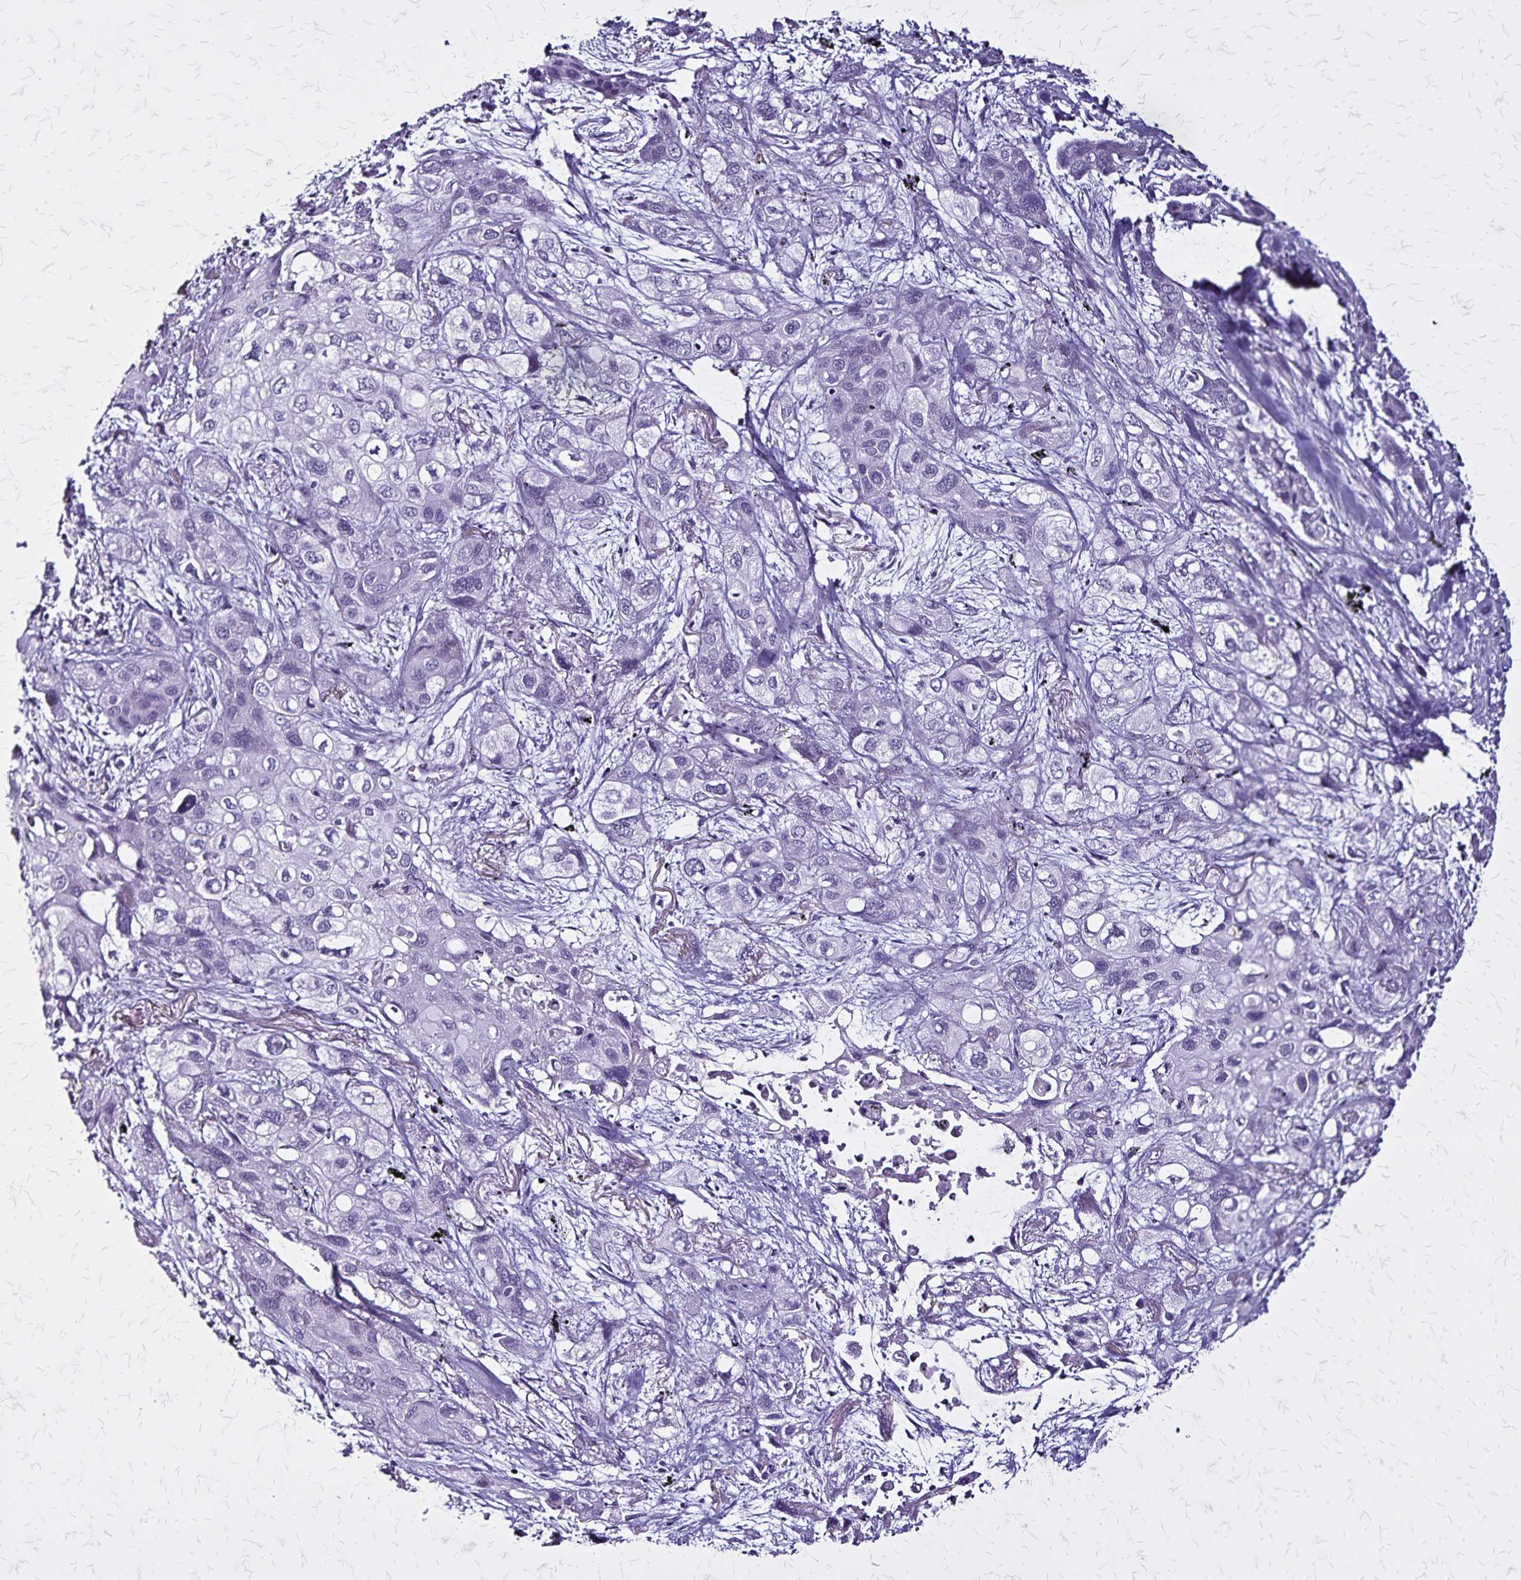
{"staining": {"intensity": "negative", "quantity": "none", "location": "none"}, "tissue": "lung cancer", "cell_type": "Tumor cells", "image_type": "cancer", "snomed": [{"axis": "morphology", "description": "Squamous cell carcinoma, NOS"}, {"axis": "morphology", "description": "Squamous cell carcinoma, metastatic, NOS"}, {"axis": "topography", "description": "Lung"}], "caption": "Immunohistochemical staining of human lung cancer (metastatic squamous cell carcinoma) exhibits no significant expression in tumor cells.", "gene": "KRT2", "patient": {"sex": "male", "age": 59}}